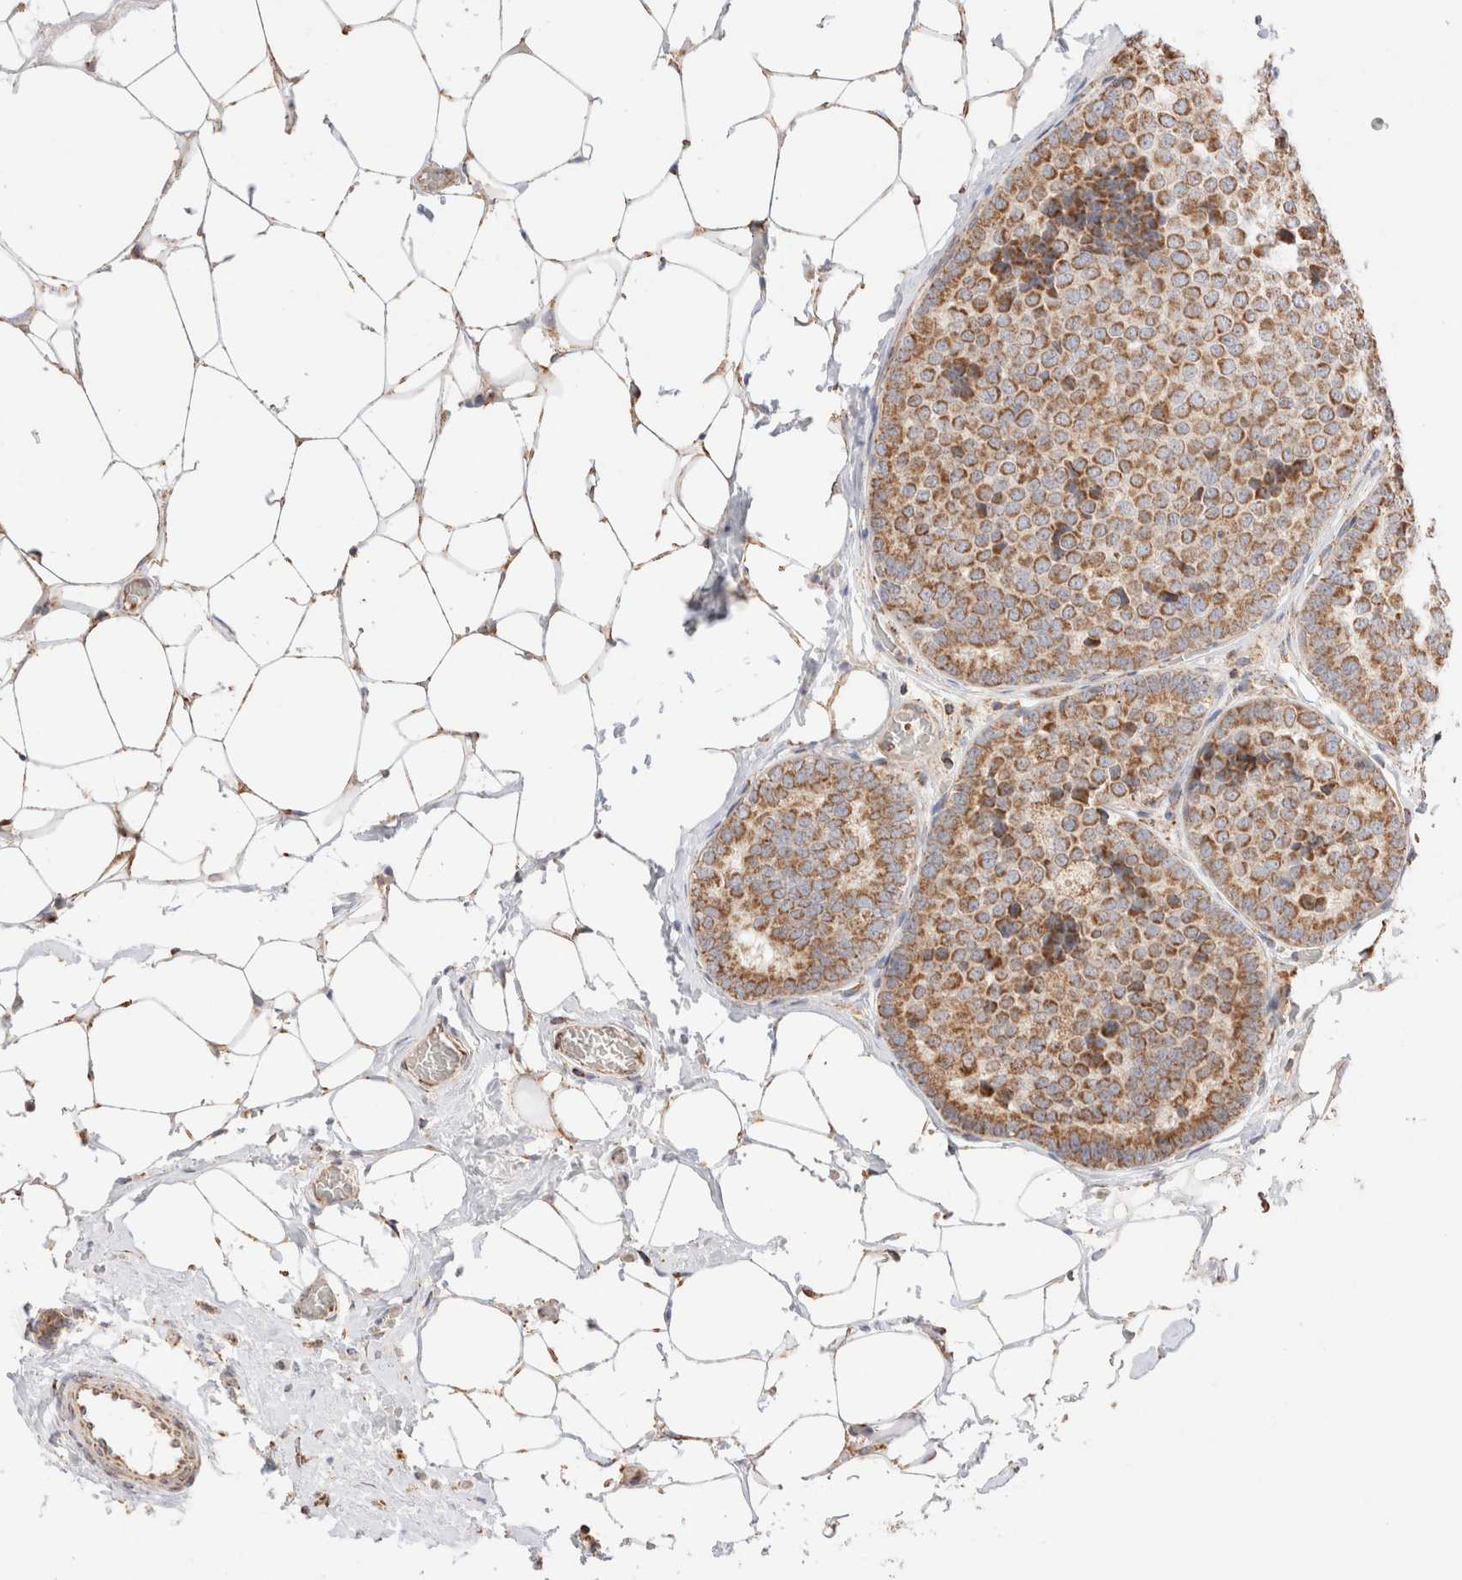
{"staining": {"intensity": "moderate", "quantity": ">75%", "location": "cytoplasmic/membranous"}, "tissue": "breast cancer", "cell_type": "Tumor cells", "image_type": "cancer", "snomed": [{"axis": "morphology", "description": "Normal tissue, NOS"}, {"axis": "morphology", "description": "Duct carcinoma"}, {"axis": "topography", "description": "Breast"}], "caption": "Immunohistochemistry of invasive ductal carcinoma (breast) shows medium levels of moderate cytoplasmic/membranous positivity in approximately >75% of tumor cells.", "gene": "TMPPE", "patient": {"sex": "female", "age": 43}}